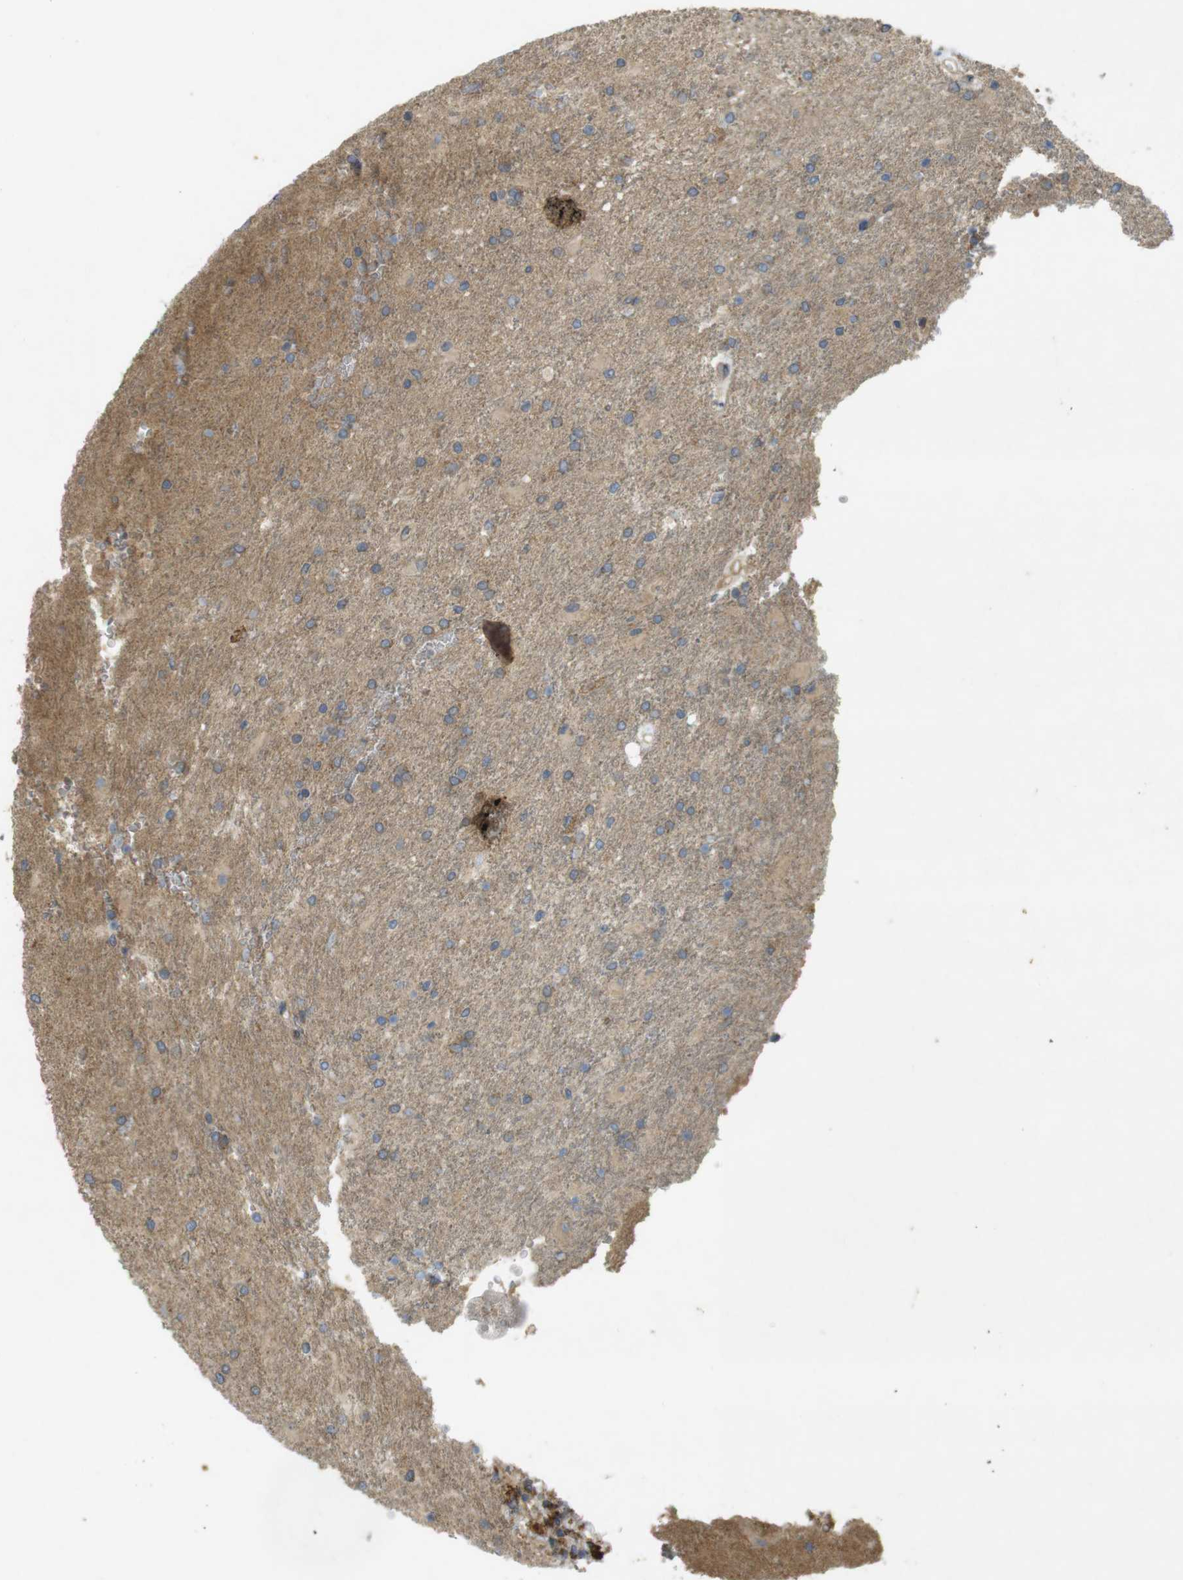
{"staining": {"intensity": "moderate", "quantity": "<25%", "location": "cytoplasmic/membranous"}, "tissue": "glioma", "cell_type": "Tumor cells", "image_type": "cancer", "snomed": [{"axis": "morphology", "description": "Glioma, malignant, High grade"}, {"axis": "topography", "description": "Brain"}], "caption": "Protein staining of malignant high-grade glioma tissue reveals moderate cytoplasmic/membranous staining in approximately <25% of tumor cells.", "gene": "CLTC", "patient": {"sex": "male", "age": 71}}